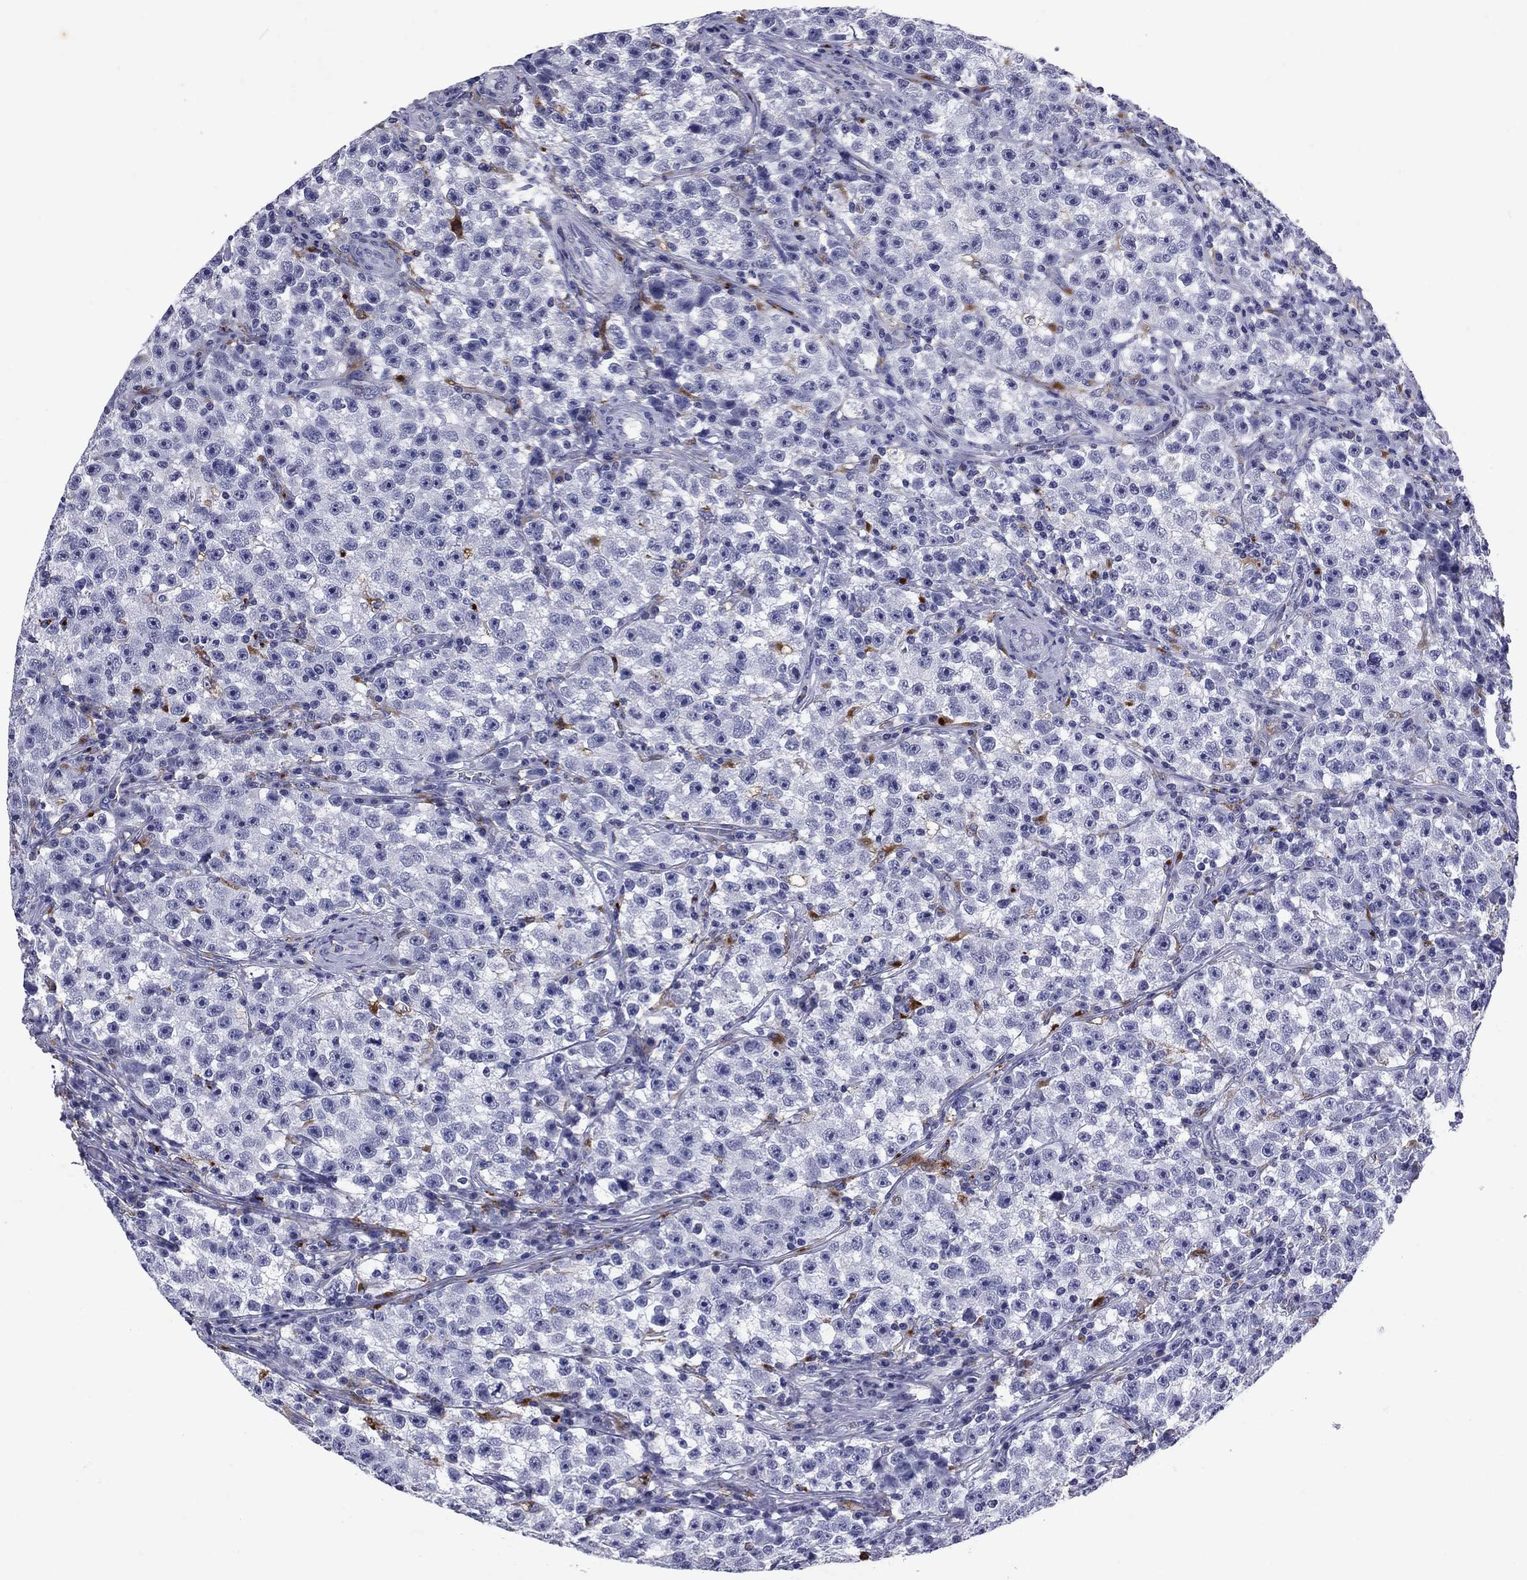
{"staining": {"intensity": "negative", "quantity": "none", "location": "none"}, "tissue": "testis cancer", "cell_type": "Tumor cells", "image_type": "cancer", "snomed": [{"axis": "morphology", "description": "Seminoma, NOS"}, {"axis": "topography", "description": "Testis"}], "caption": "Seminoma (testis) was stained to show a protein in brown. There is no significant staining in tumor cells.", "gene": "MADCAM1", "patient": {"sex": "male", "age": 22}}